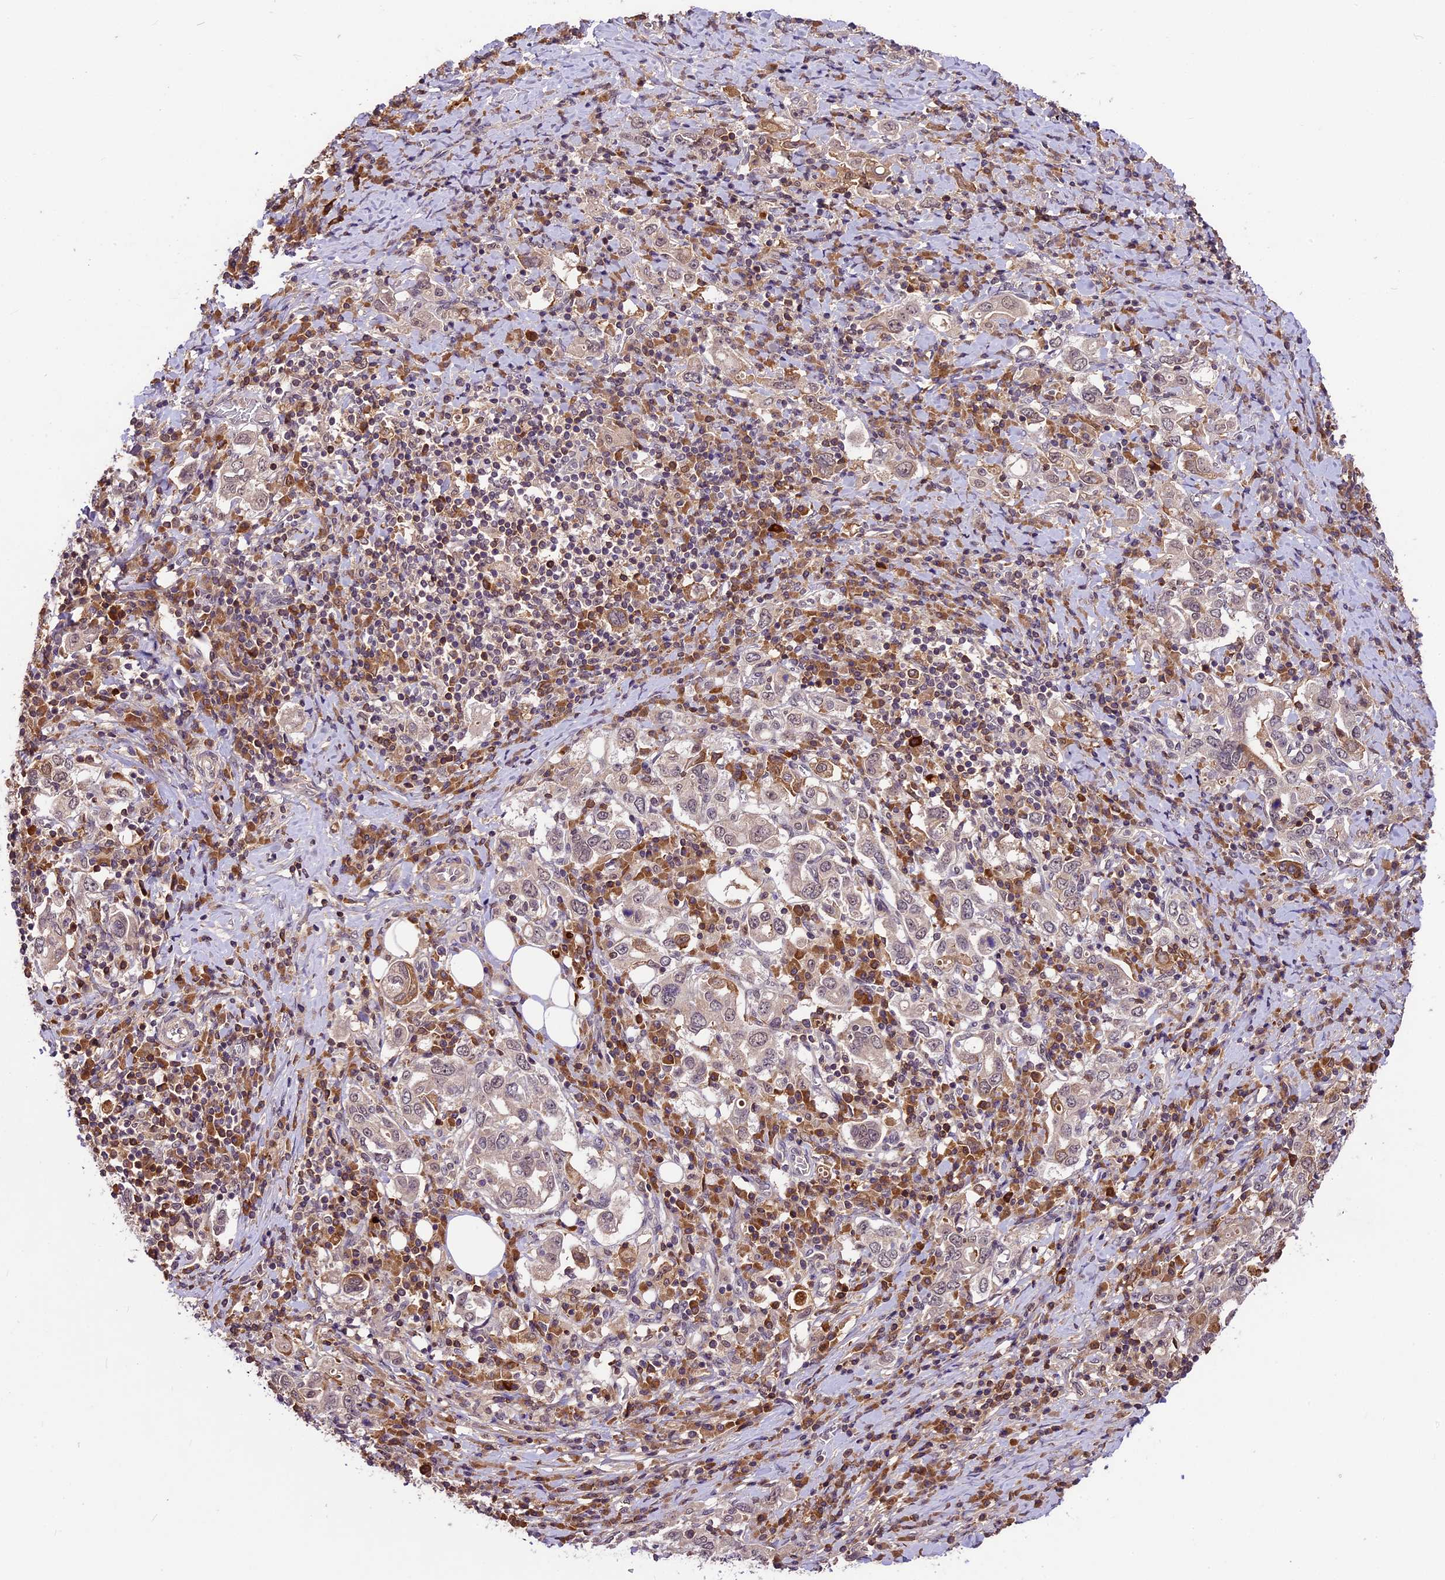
{"staining": {"intensity": "weak", "quantity": "25%-75%", "location": "cytoplasmic/membranous,nuclear"}, "tissue": "stomach cancer", "cell_type": "Tumor cells", "image_type": "cancer", "snomed": [{"axis": "morphology", "description": "Adenocarcinoma, NOS"}, {"axis": "topography", "description": "Stomach, upper"}, {"axis": "topography", "description": "Stomach"}], "caption": "Protein staining by IHC shows weak cytoplasmic/membranous and nuclear positivity in approximately 25%-75% of tumor cells in adenocarcinoma (stomach).", "gene": "ATP10A", "patient": {"sex": "male", "age": 62}}